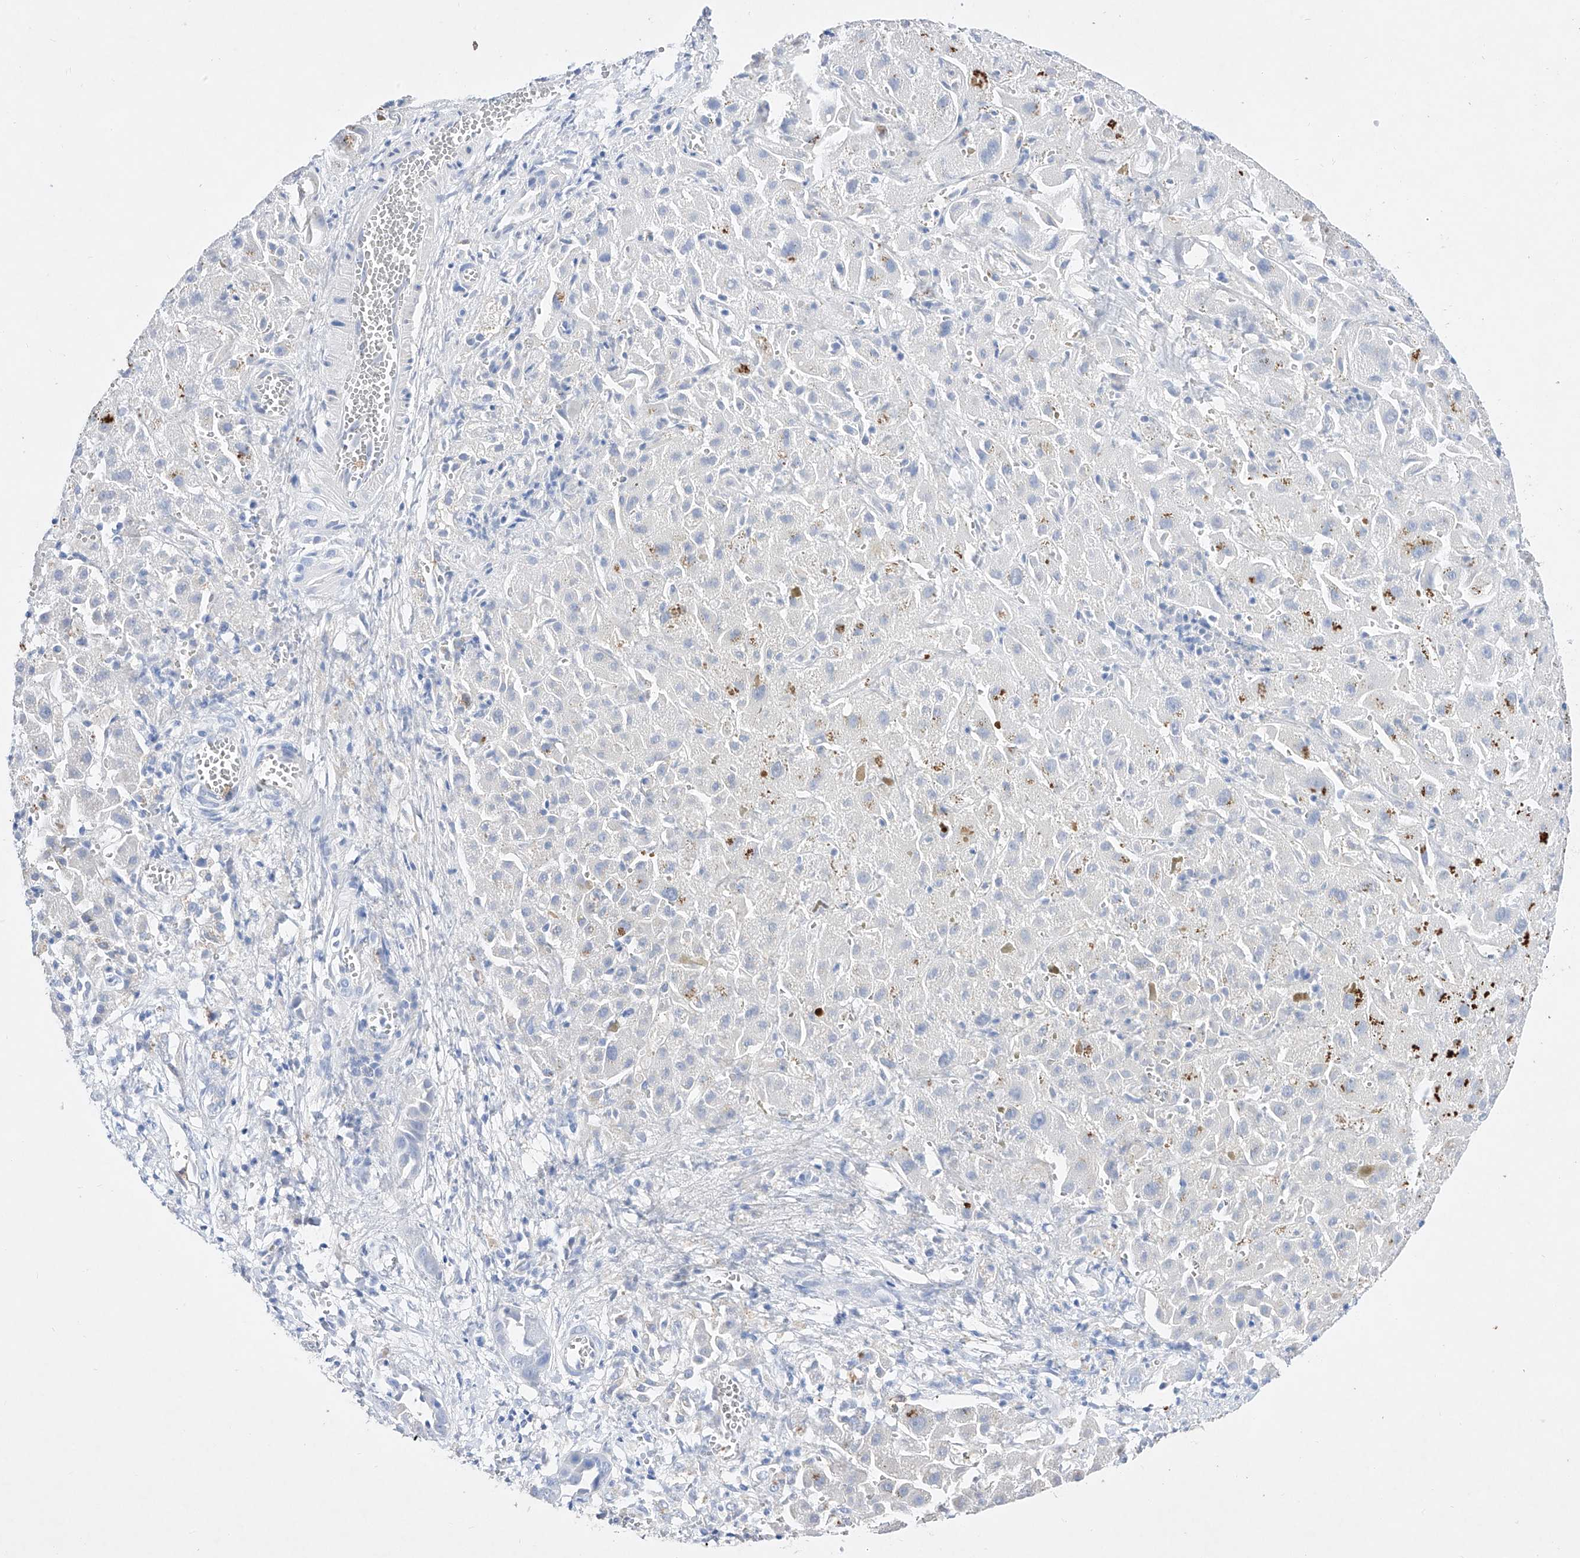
{"staining": {"intensity": "negative", "quantity": "none", "location": "none"}, "tissue": "liver cancer", "cell_type": "Tumor cells", "image_type": "cancer", "snomed": [{"axis": "morphology", "description": "Cholangiocarcinoma"}, {"axis": "topography", "description": "Liver"}], "caption": "Immunohistochemistry image of neoplastic tissue: human cholangiocarcinoma (liver) stained with DAB reveals no significant protein expression in tumor cells. The staining was performed using DAB (3,3'-diaminobenzidine) to visualize the protein expression in brown, while the nuclei were stained in blue with hematoxylin (Magnification: 20x).", "gene": "TM7SF2", "patient": {"sex": "female", "age": 52}}